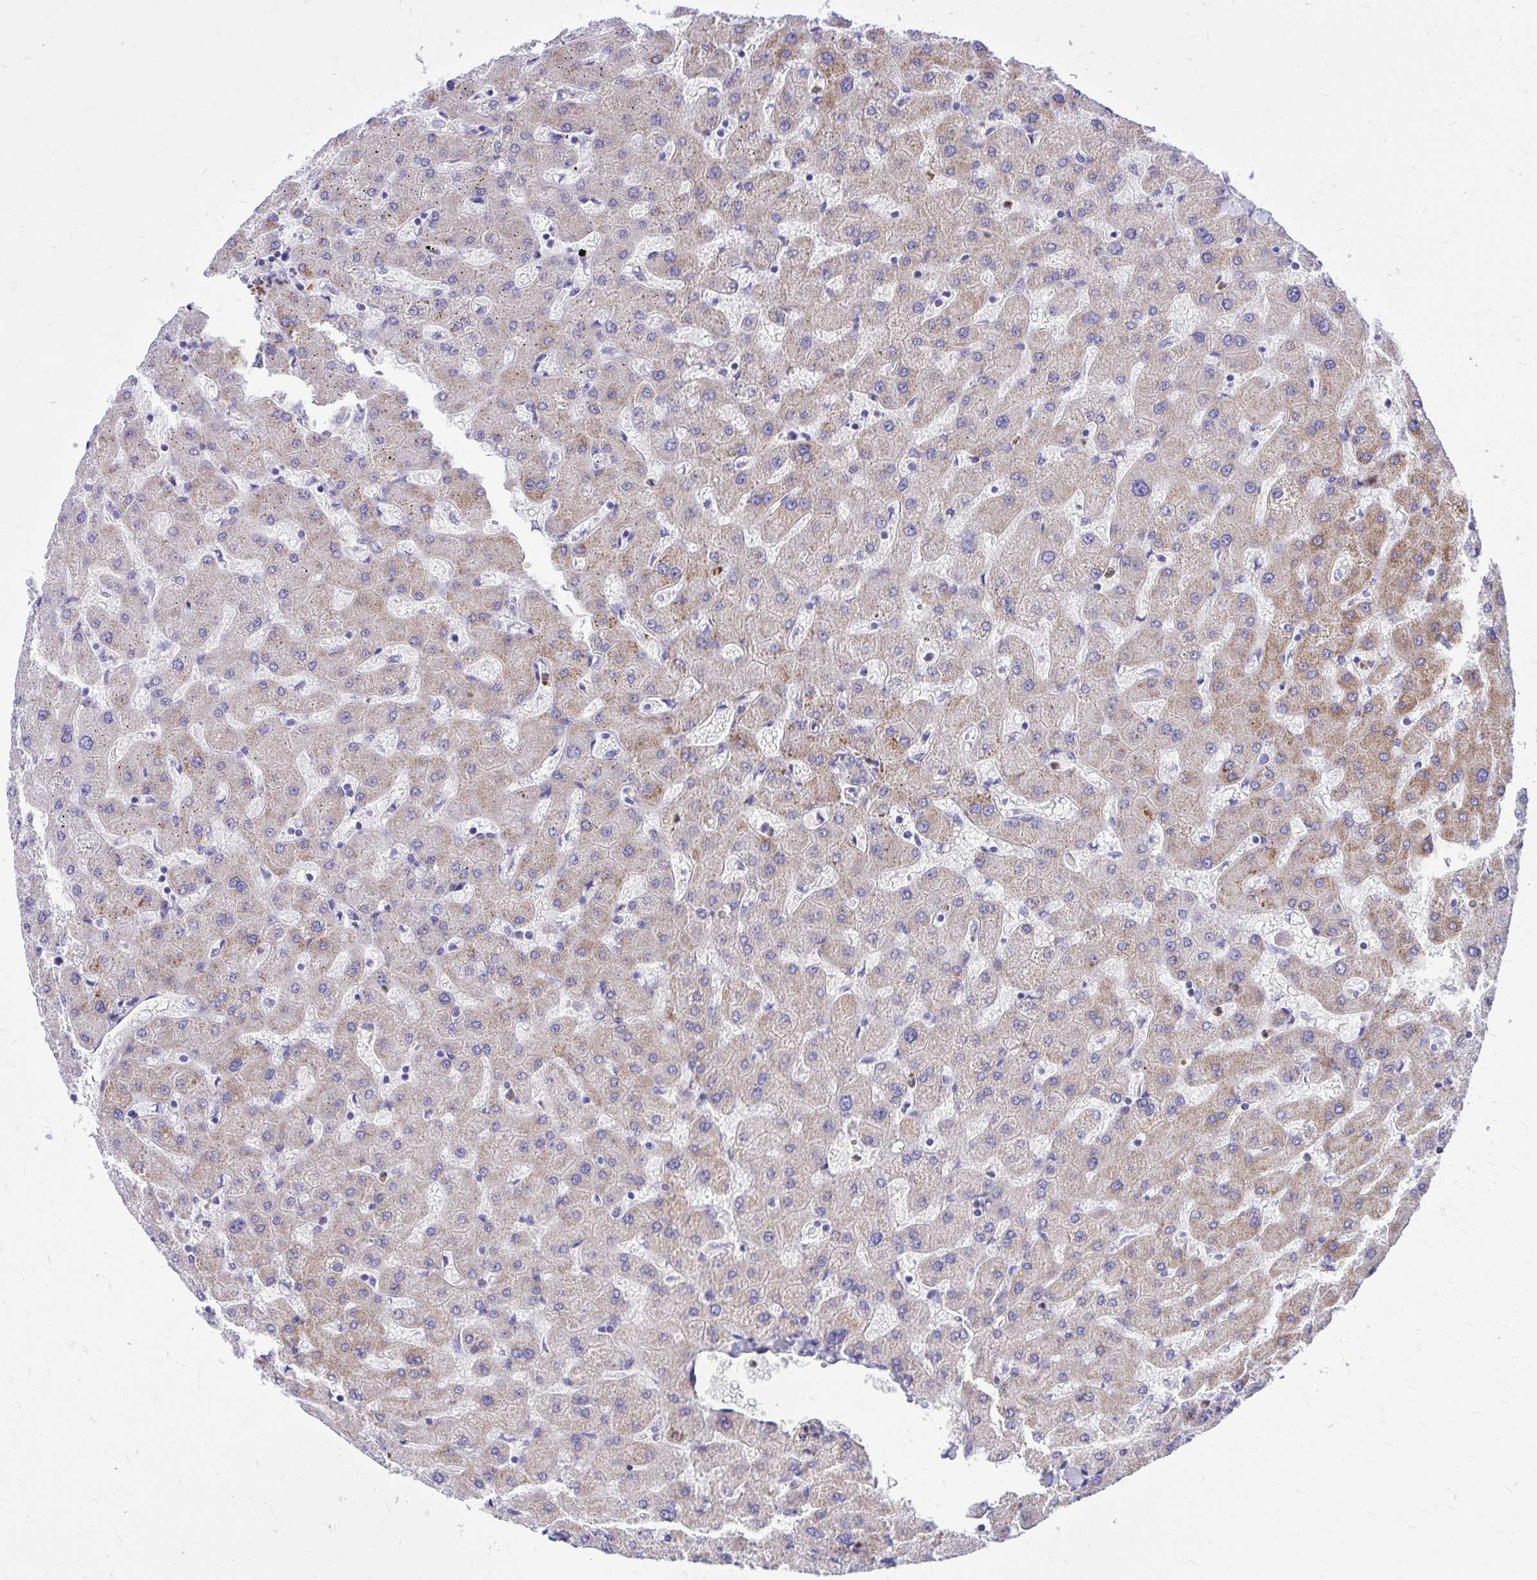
{"staining": {"intensity": "negative", "quantity": "none", "location": "none"}, "tissue": "liver", "cell_type": "Cholangiocytes", "image_type": "normal", "snomed": [{"axis": "morphology", "description": "Normal tissue, NOS"}, {"axis": "topography", "description": "Liver"}], "caption": "Unremarkable liver was stained to show a protein in brown. There is no significant positivity in cholangiocytes. The staining was performed using DAB to visualize the protein expression in brown, while the nuclei were stained in blue with hematoxylin (Magnification: 20x).", "gene": "ADAMTSL1", "patient": {"sex": "female", "age": 63}}